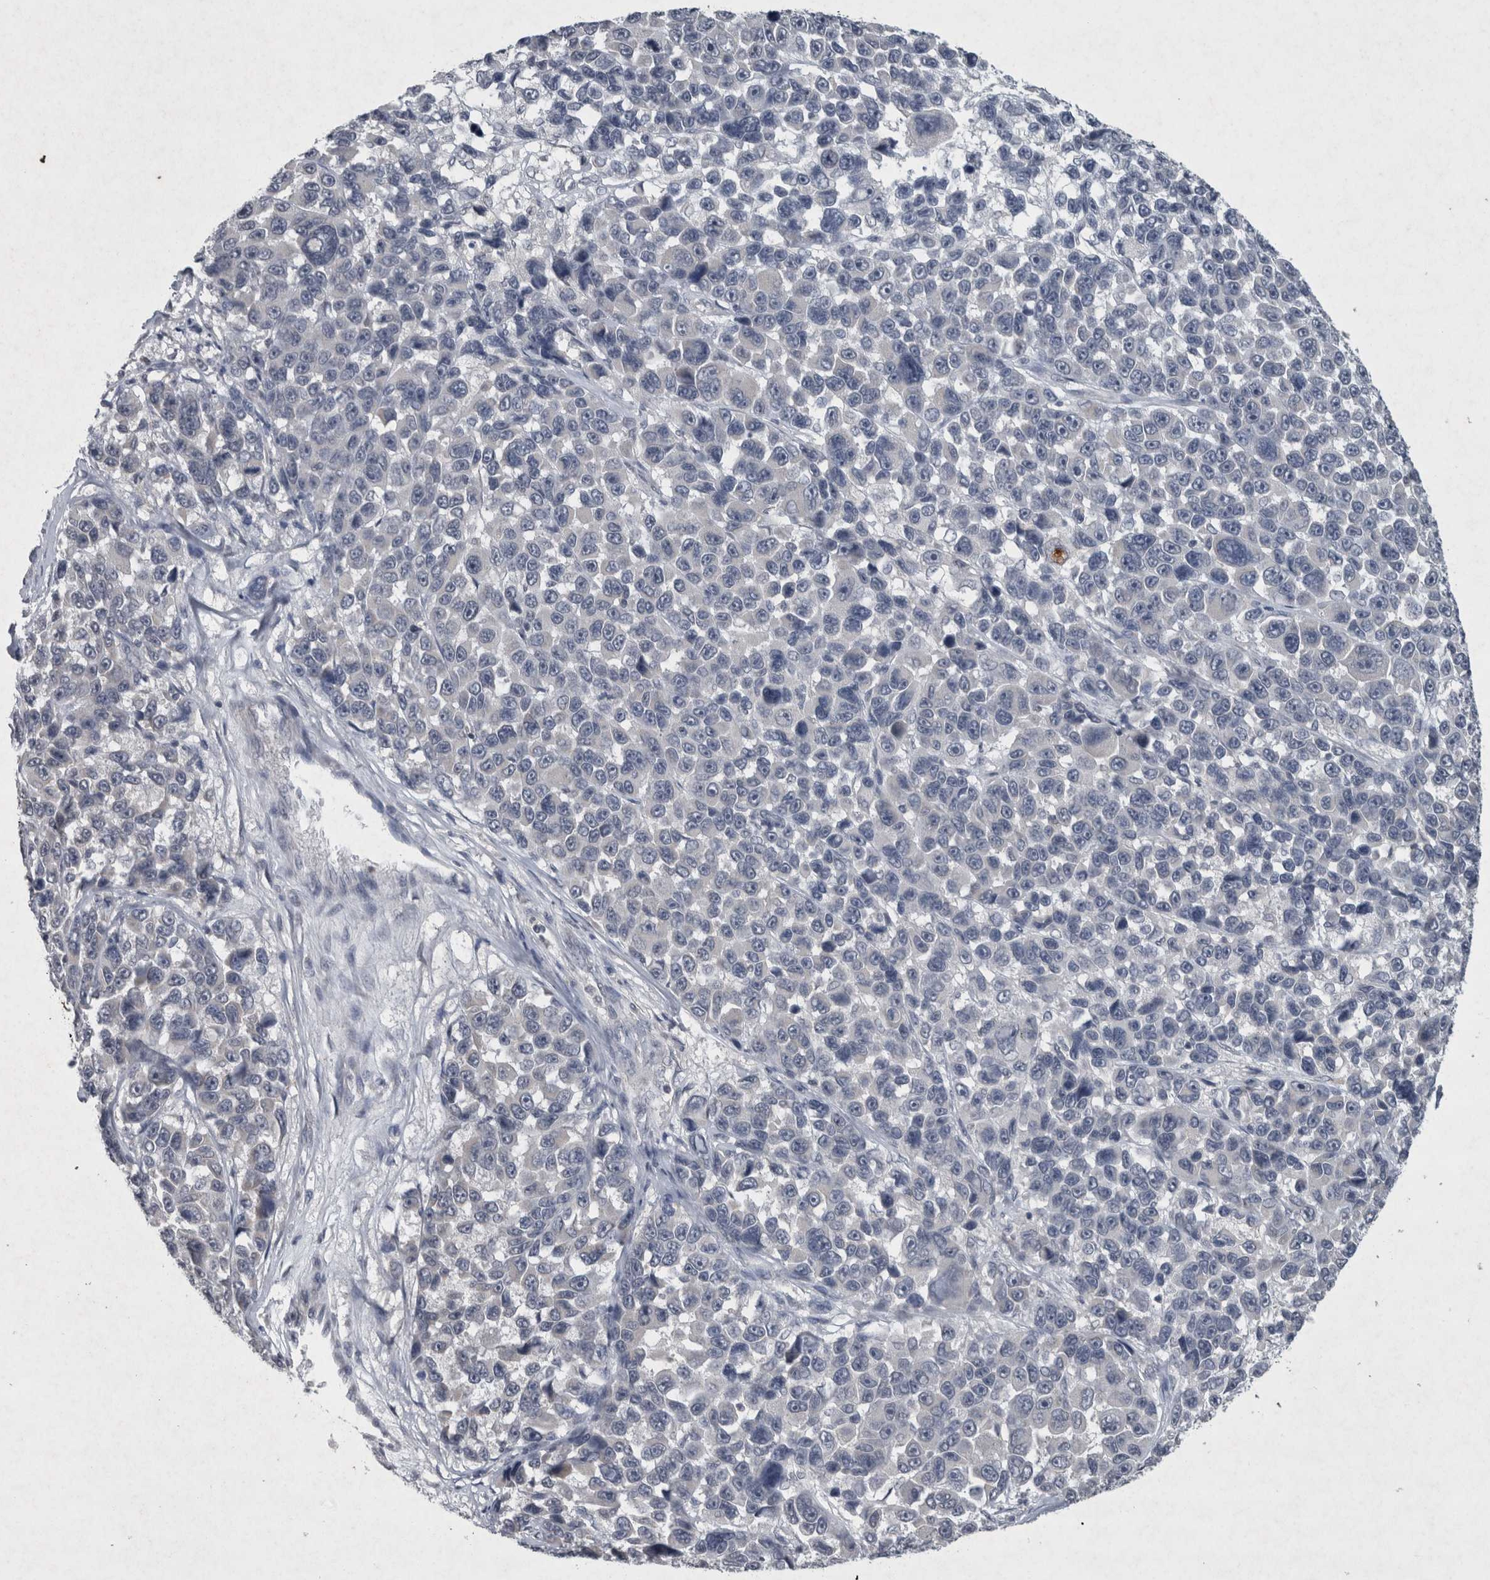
{"staining": {"intensity": "negative", "quantity": "none", "location": "none"}, "tissue": "melanoma", "cell_type": "Tumor cells", "image_type": "cancer", "snomed": [{"axis": "morphology", "description": "Malignant melanoma, NOS"}, {"axis": "topography", "description": "Skin"}], "caption": "Immunohistochemistry (IHC) micrograph of human malignant melanoma stained for a protein (brown), which demonstrates no expression in tumor cells.", "gene": "WNT7A", "patient": {"sex": "male", "age": 53}}